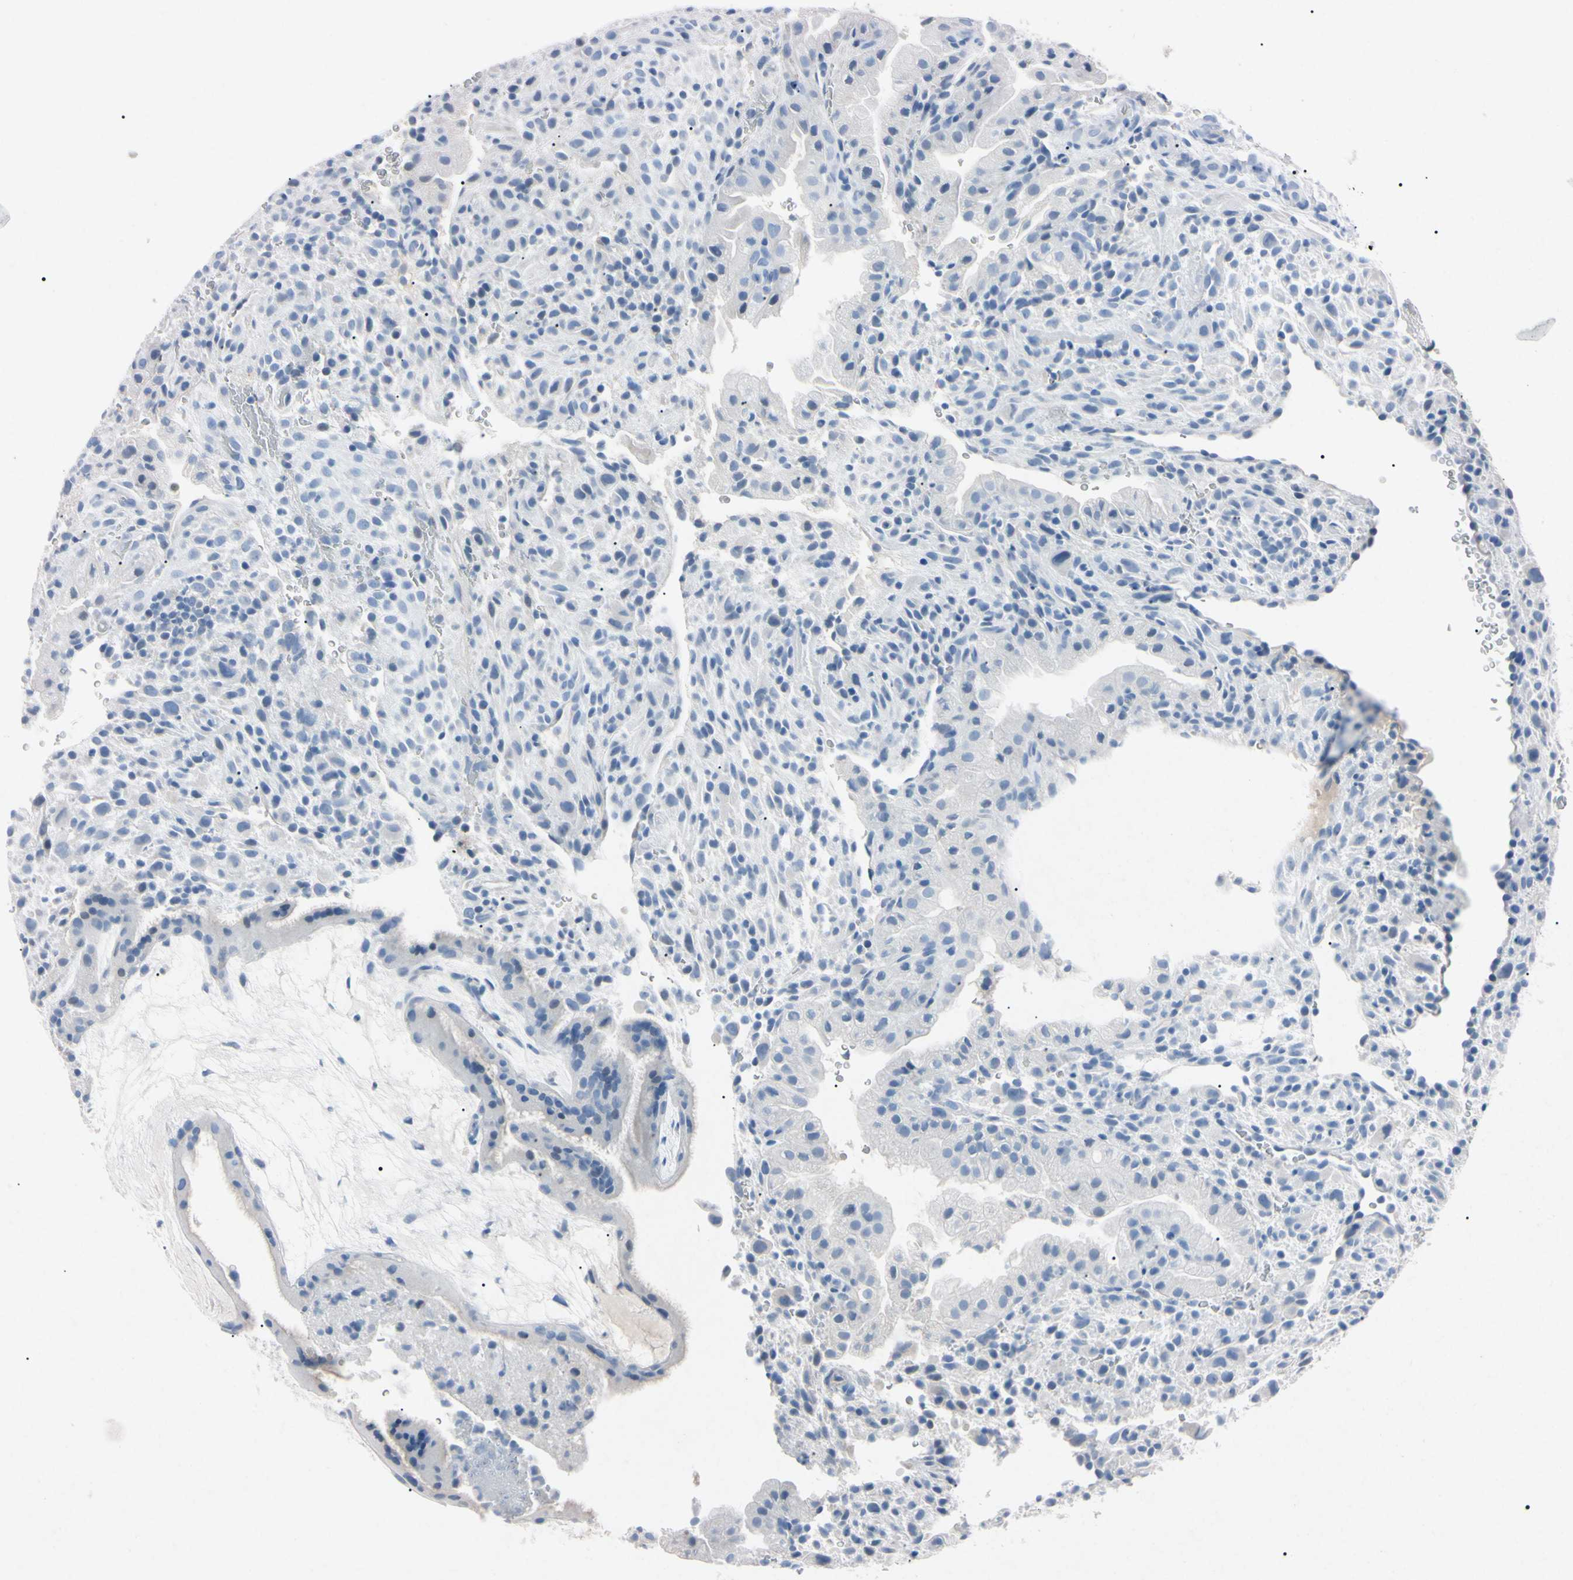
{"staining": {"intensity": "negative", "quantity": "none", "location": "none"}, "tissue": "placenta", "cell_type": "Decidual cells", "image_type": "normal", "snomed": [{"axis": "morphology", "description": "Normal tissue, NOS"}, {"axis": "topography", "description": "Placenta"}], "caption": "There is no significant staining in decidual cells of placenta. (DAB (3,3'-diaminobenzidine) IHC visualized using brightfield microscopy, high magnification).", "gene": "ELN", "patient": {"sex": "female", "age": 19}}